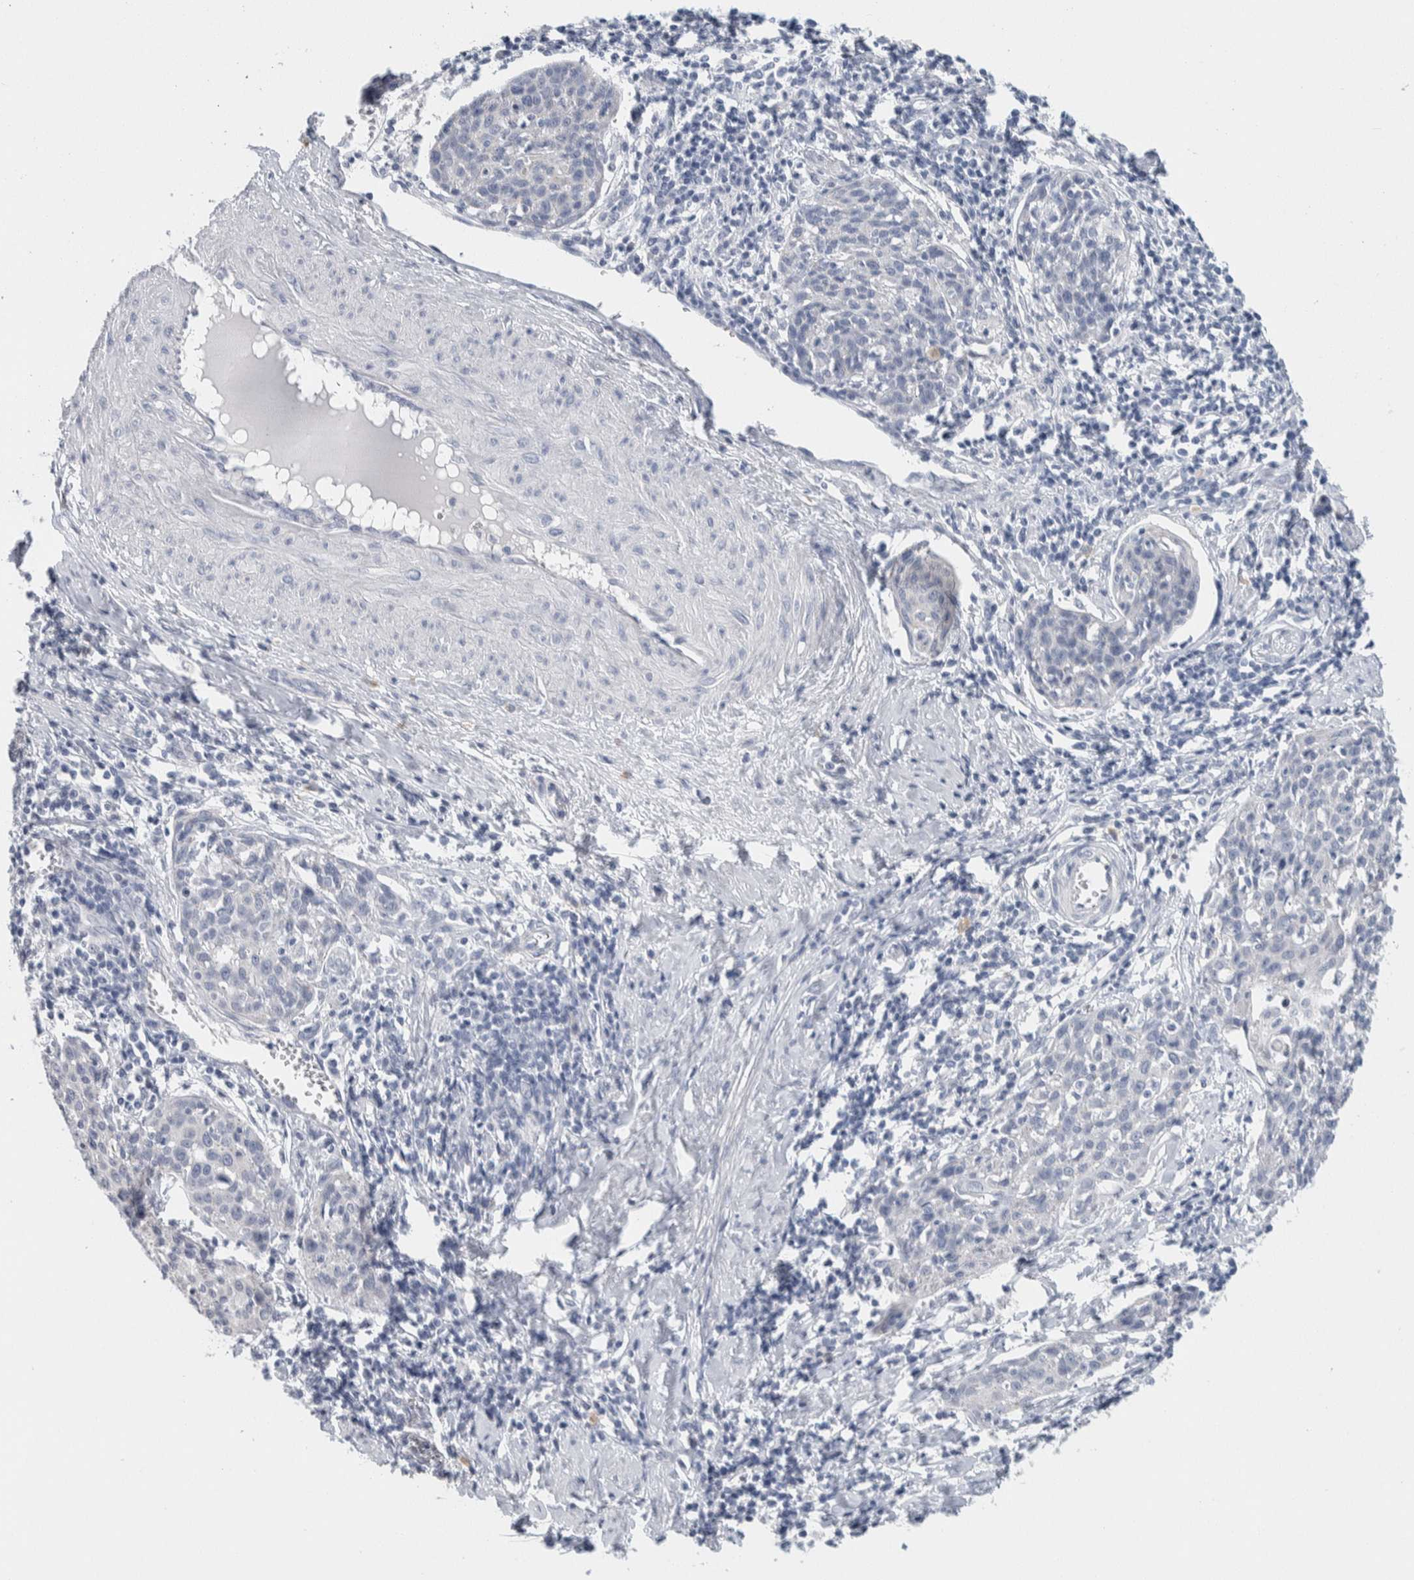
{"staining": {"intensity": "negative", "quantity": "none", "location": "none"}, "tissue": "cervical cancer", "cell_type": "Tumor cells", "image_type": "cancer", "snomed": [{"axis": "morphology", "description": "Squamous cell carcinoma, NOS"}, {"axis": "topography", "description": "Cervix"}], "caption": "Immunohistochemical staining of human cervical cancer (squamous cell carcinoma) demonstrates no significant positivity in tumor cells.", "gene": "SCN2A", "patient": {"sex": "female", "age": 38}}